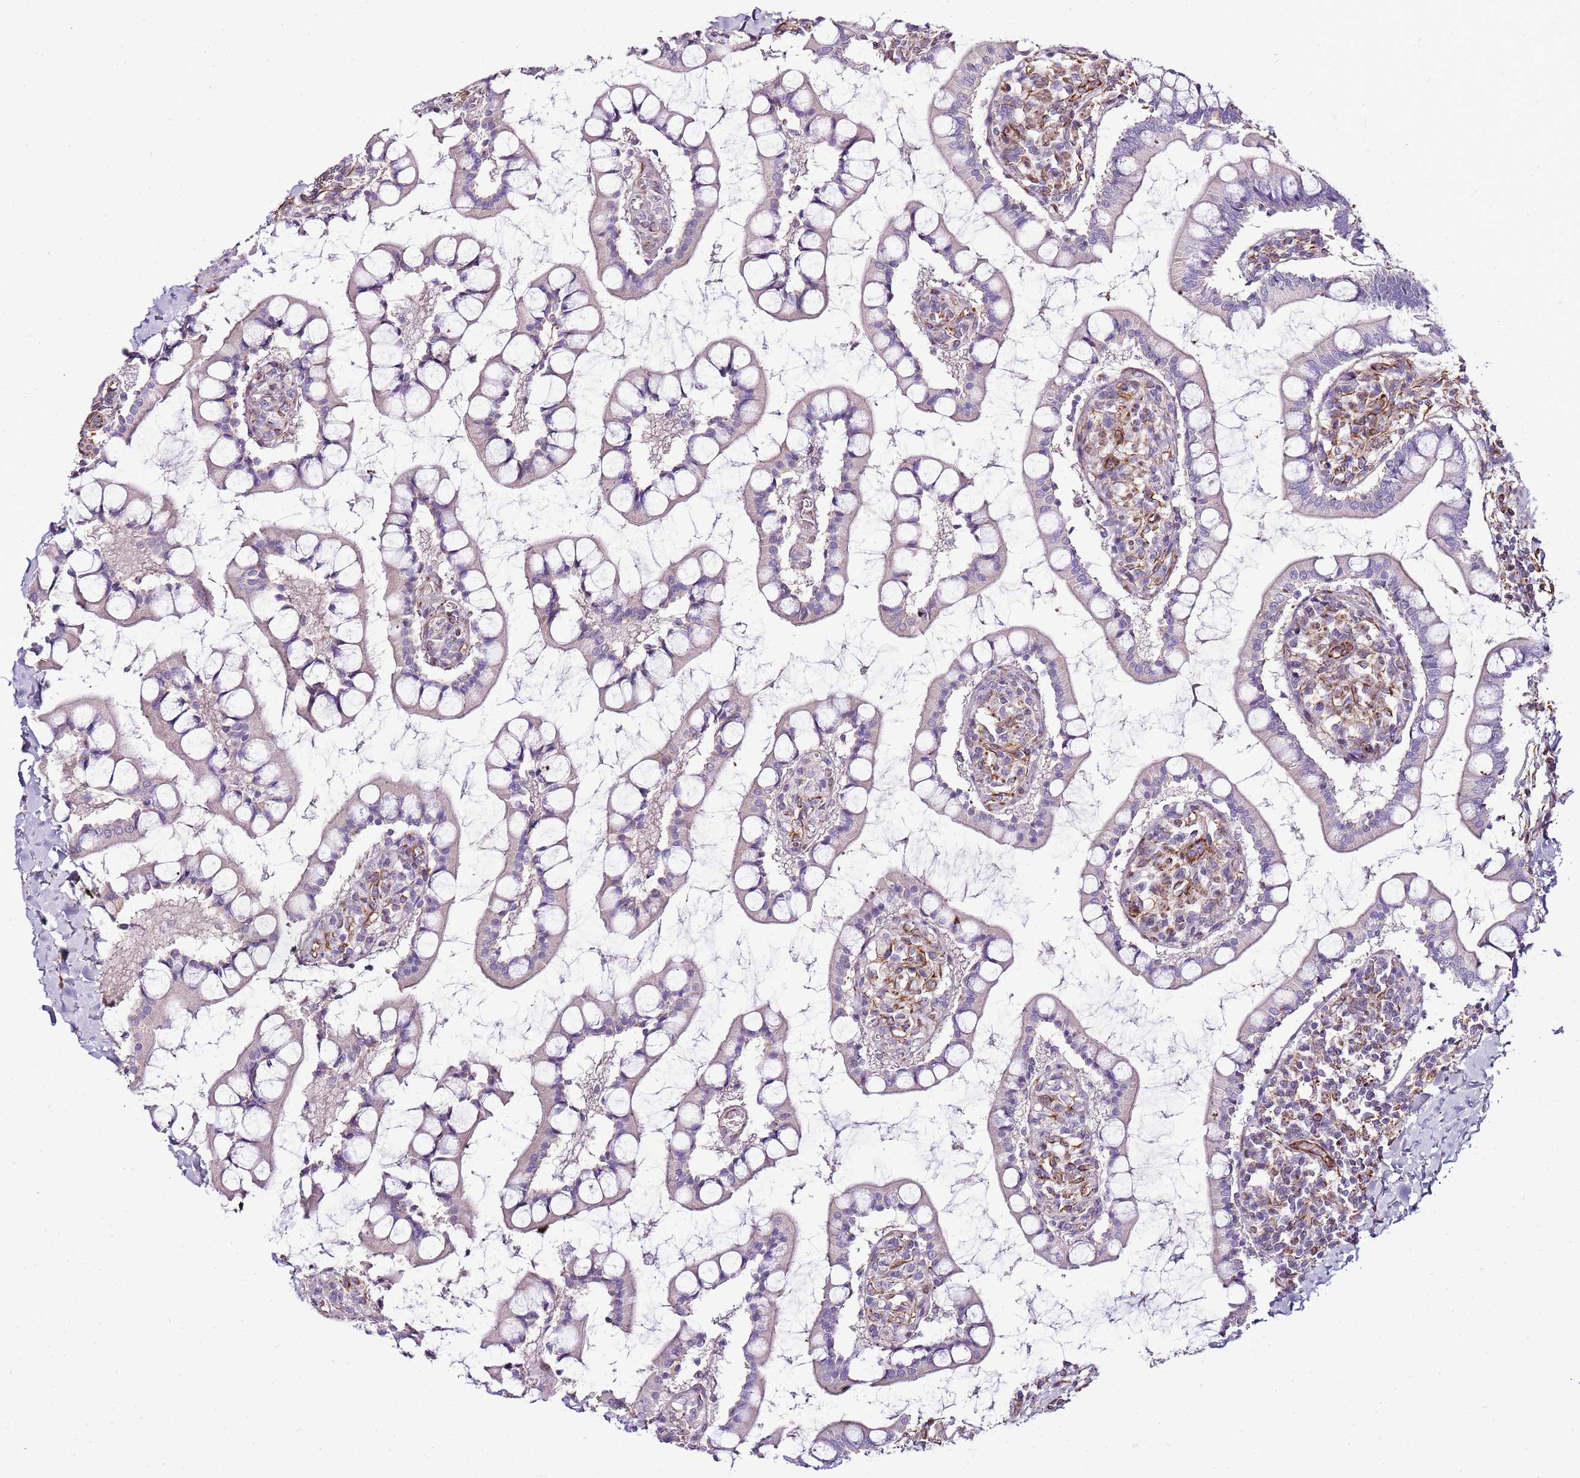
{"staining": {"intensity": "moderate", "quantity": "25%-75%", "location": "cytoplasmic/membranous"}, "tissue": "small intestine", "cell_type": "Glandular cells", "image_type": "normal", "snomed": [{"axis": "morphology", "description": "Normal tissue, NOS"}, {"axis": "topography", "description": "Small intestine"}], "caption": "This photomicrograph displays IHC staining of normal small intestine, with medium moderate cytoplasmic/membranous positivity in approximately 25%-75% of glandular cells.", "gene": "ZNF786", "patient": {"sex": "male", "age": 52}}